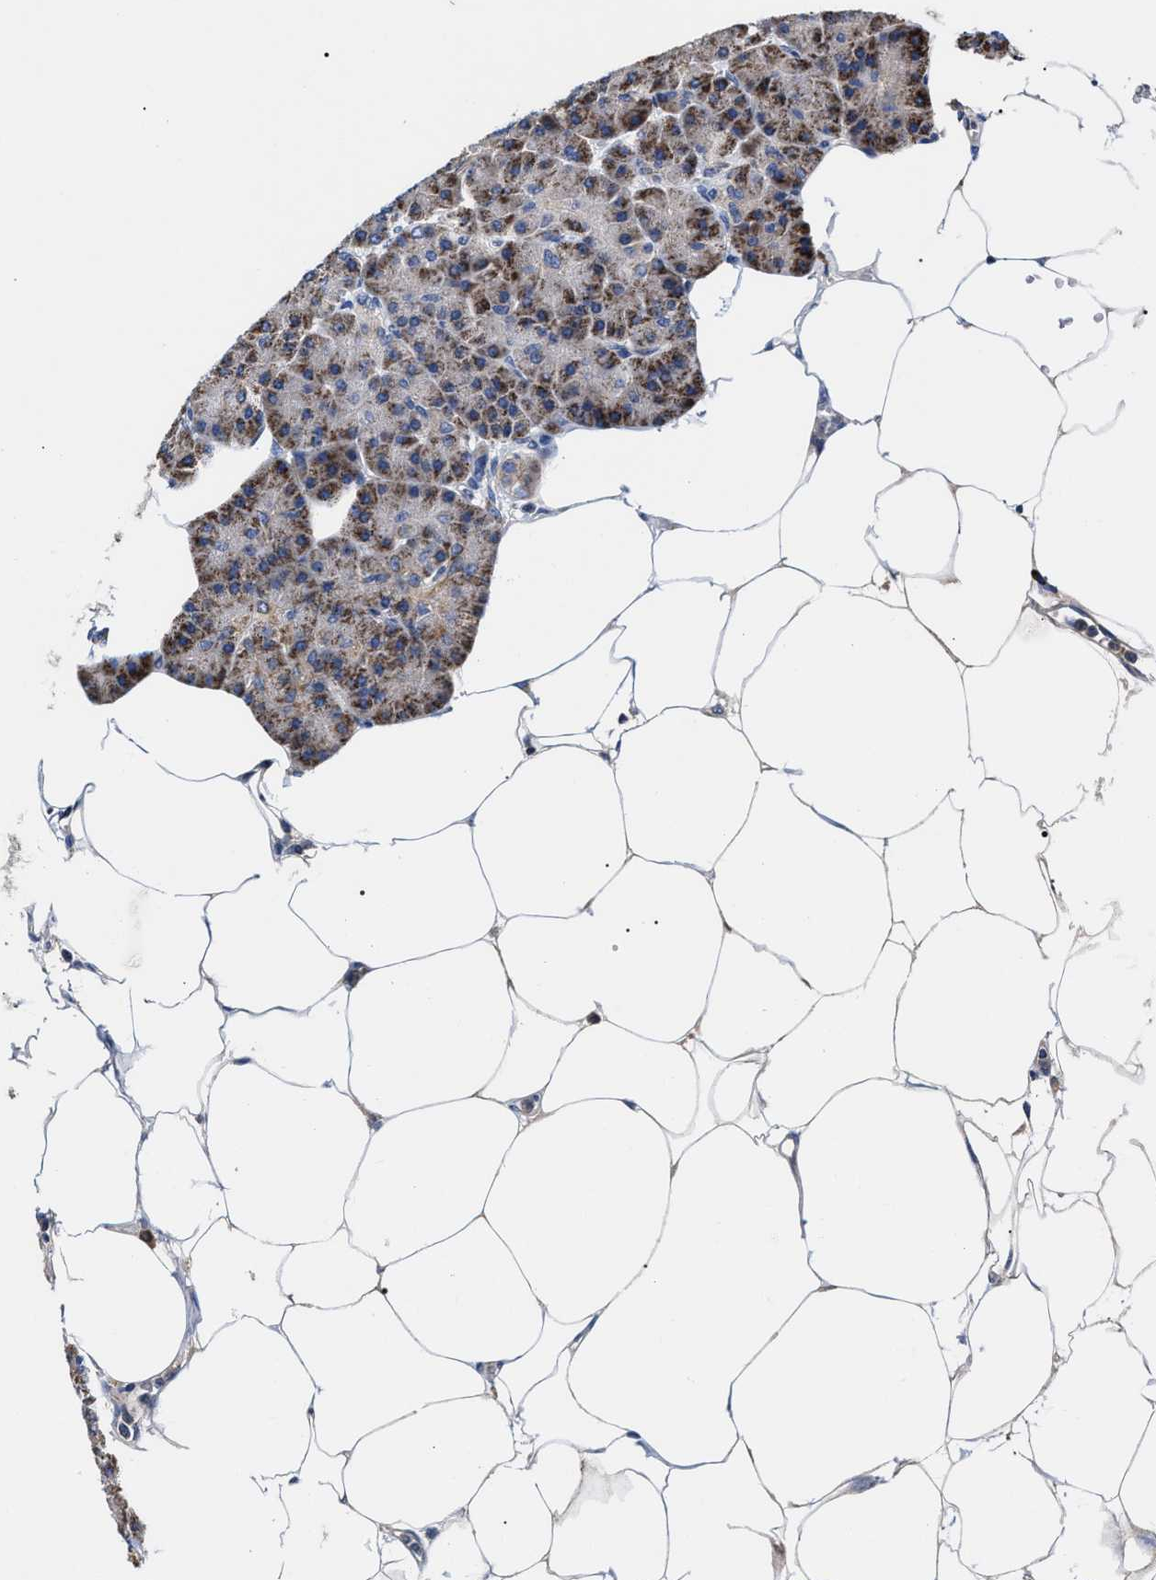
{"staining": {"intensity": "moderate", "quantity": ">75%", "location": "cytoplasmic/membranous"}, "tissue": "pancreas", "cell_type": "Exocrine glandular cells", "image_type": "normal", "snomed": [{"axis": "morphology", "description": "Normal tissue, NOS"}, {"axis": "topography", "description": "Pancreas"}], "caption": "Immunohistochemistry (IHC) image of benign pancreas stained for a protein (brown), which reveals medium levels of moderate cytoplasmic/membranous staining in about >75% of exocrine glandular cells.", "gene": "MACC1", "patient": {"sex": "female", "age": 70}}